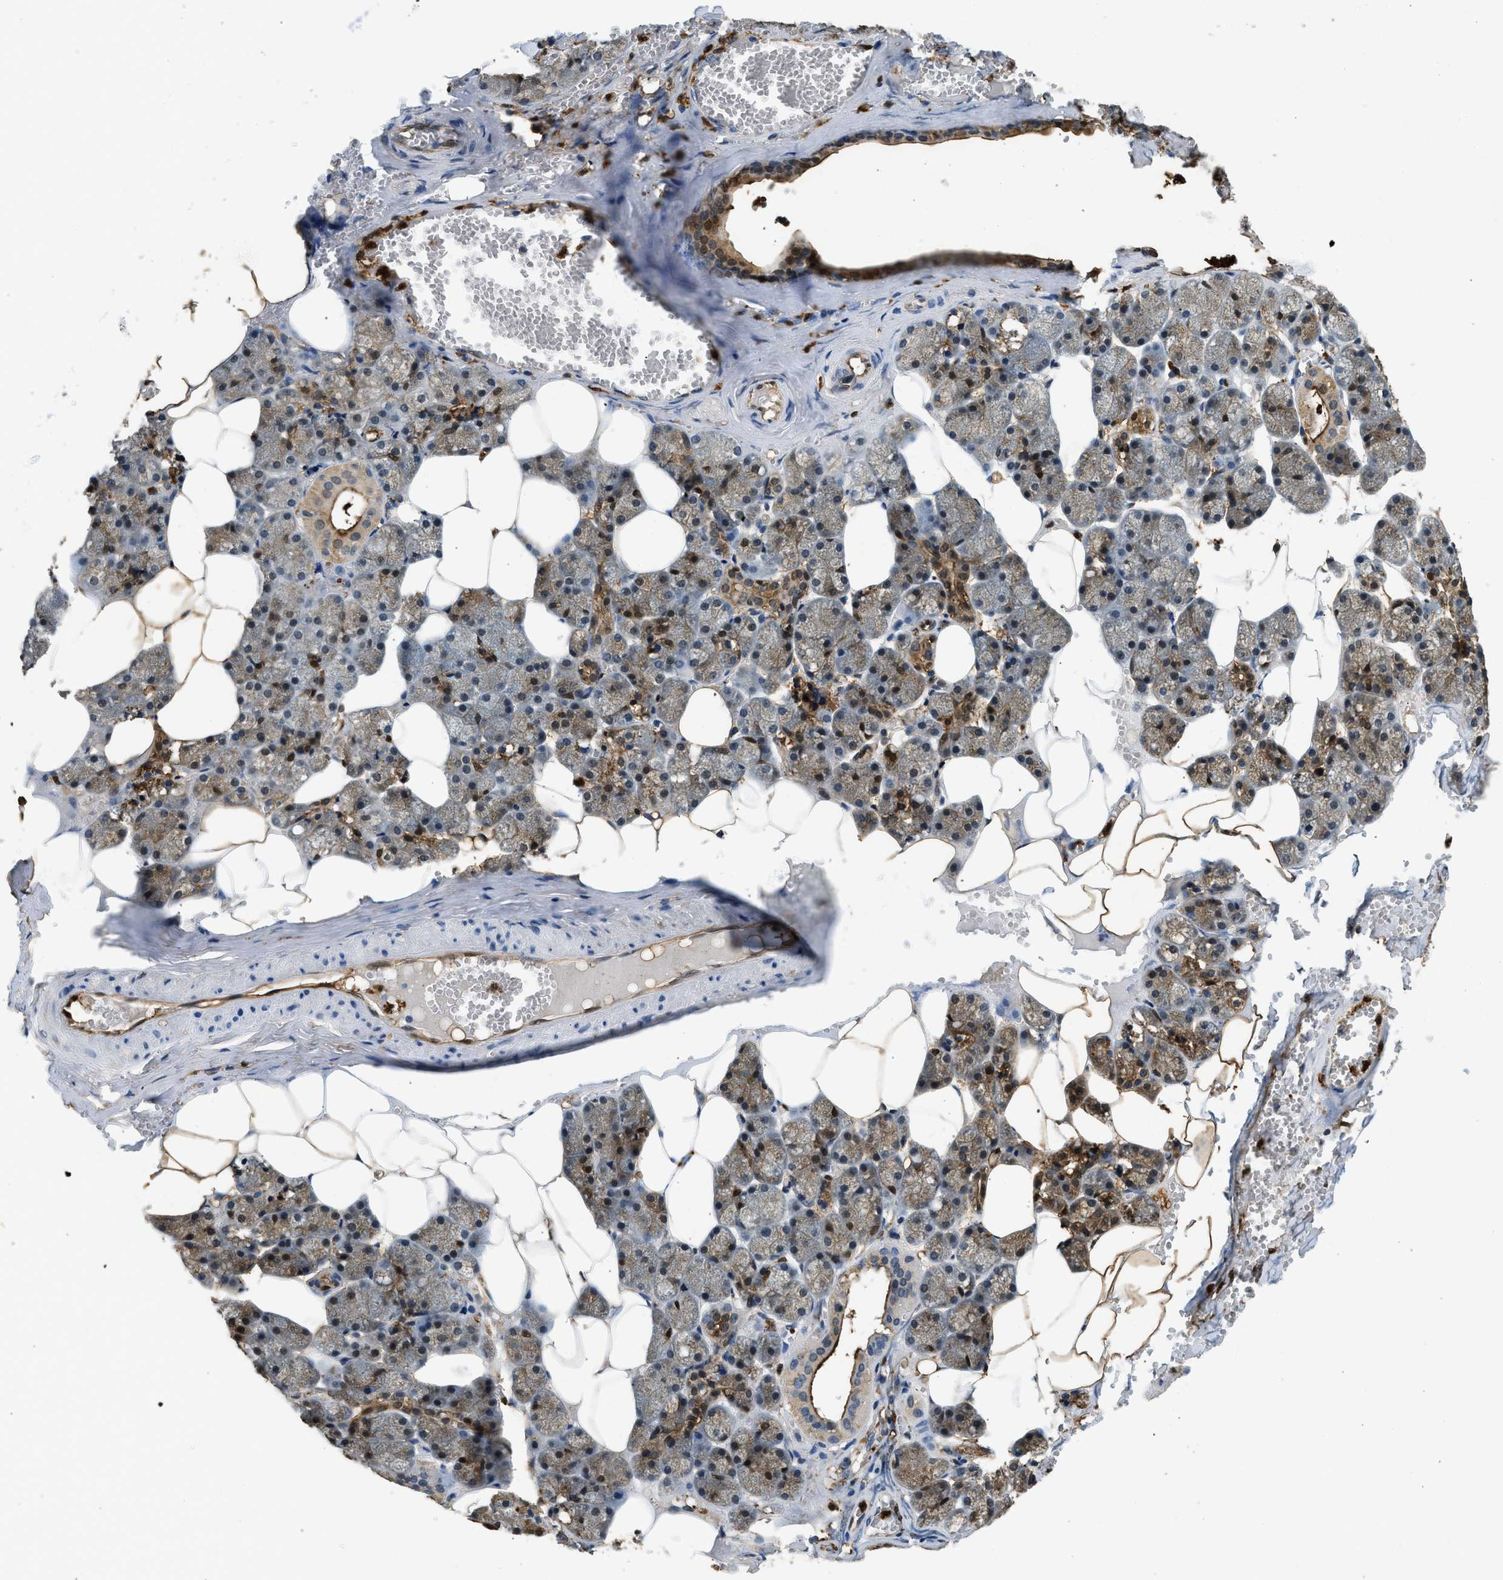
{"staining": {"intensity": "moderate", "quantity": "25%-75%", "location": "cytoplasmic/membranous,nuclear"}, "tissue": "salivary gland", "cell_type": "Glandular cells", "image_type": "normal", "snomed": [{"axis": "morphology", "description": "Normal tissue, NOS"}, {"axis": "topography", "description": "Salivary gland"}], "caption": "Salivary gland stained with DAB (3,3'-diaminobenzidine) immunohistochemistry displays medium levels of moderate cytoplasmic/membranous,nuclear expression in about 25%-75% of glandular cells. (DAB (3,3'-diaminobenzidine) IHC, brown staining for protein, blue staining for nuclei).", "gene": "ANXA3", "patient": {"sex": "male", "age": 62}}